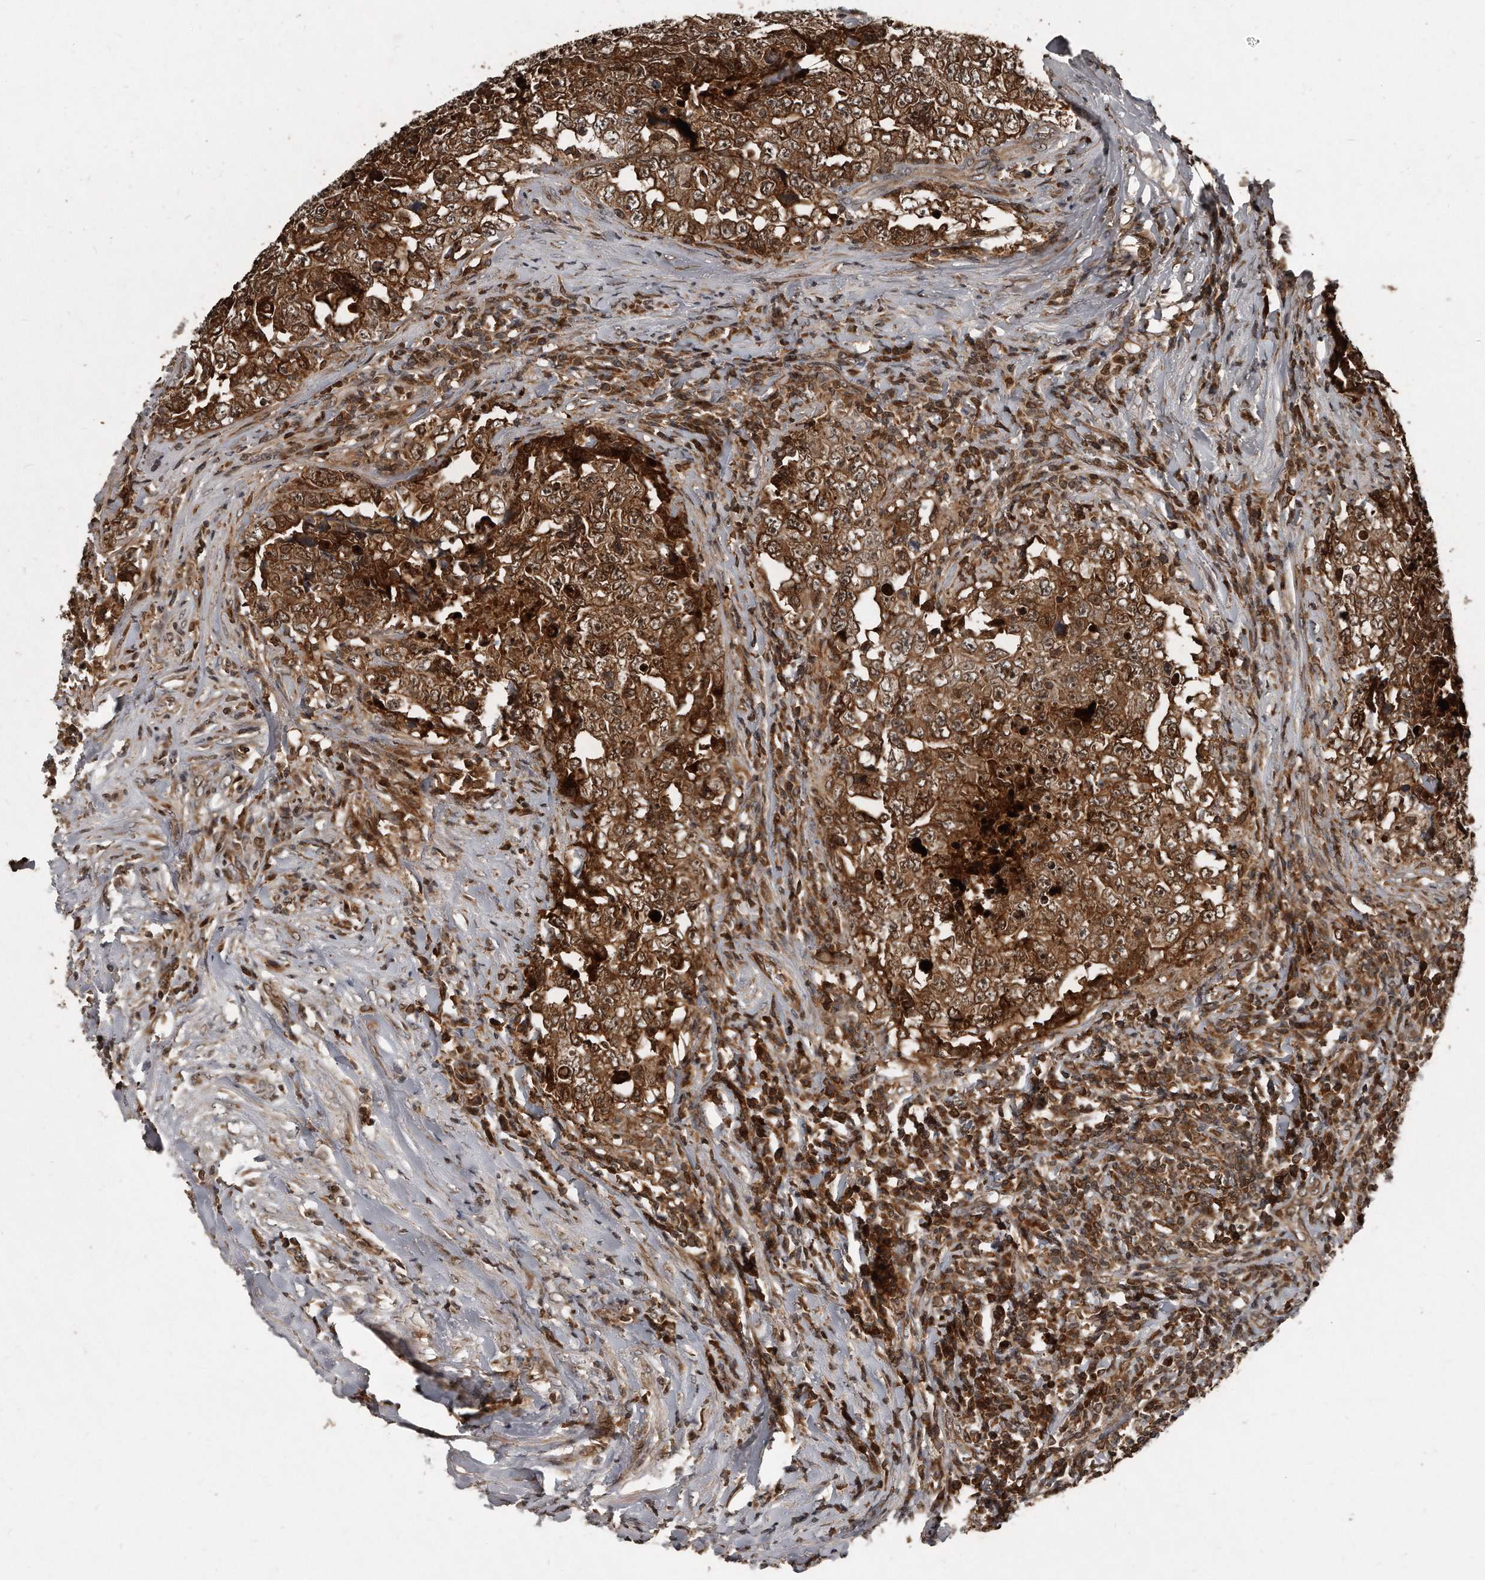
{"staining": {"intensity": "strong", "quantity": ">75%", "location": "cytoplasmic/membranous,nuclear"}, "tissue": "testis cancer", "cell_type": "Tumor cells", "image_type": "cancer", "snomed": [{"axis": "morphology", "description": "Carcinoma, Embryonal, NOS"}, {"axis": "topography", "description": "Testis"}], "caption": "High-power microscopy captured an immunohistochemistry image of embryonal carcinoma (testis), revealing strong cytoplasmic/membranous and nuclear positivity in about >75% of tumor cells. The protein is stained brown, and the nuclei are stained in blue (DAB IHC with brightfield microscopy, high magnification).", "gene": "GCH1", "patient": {"sex": "male", "age": 26}}